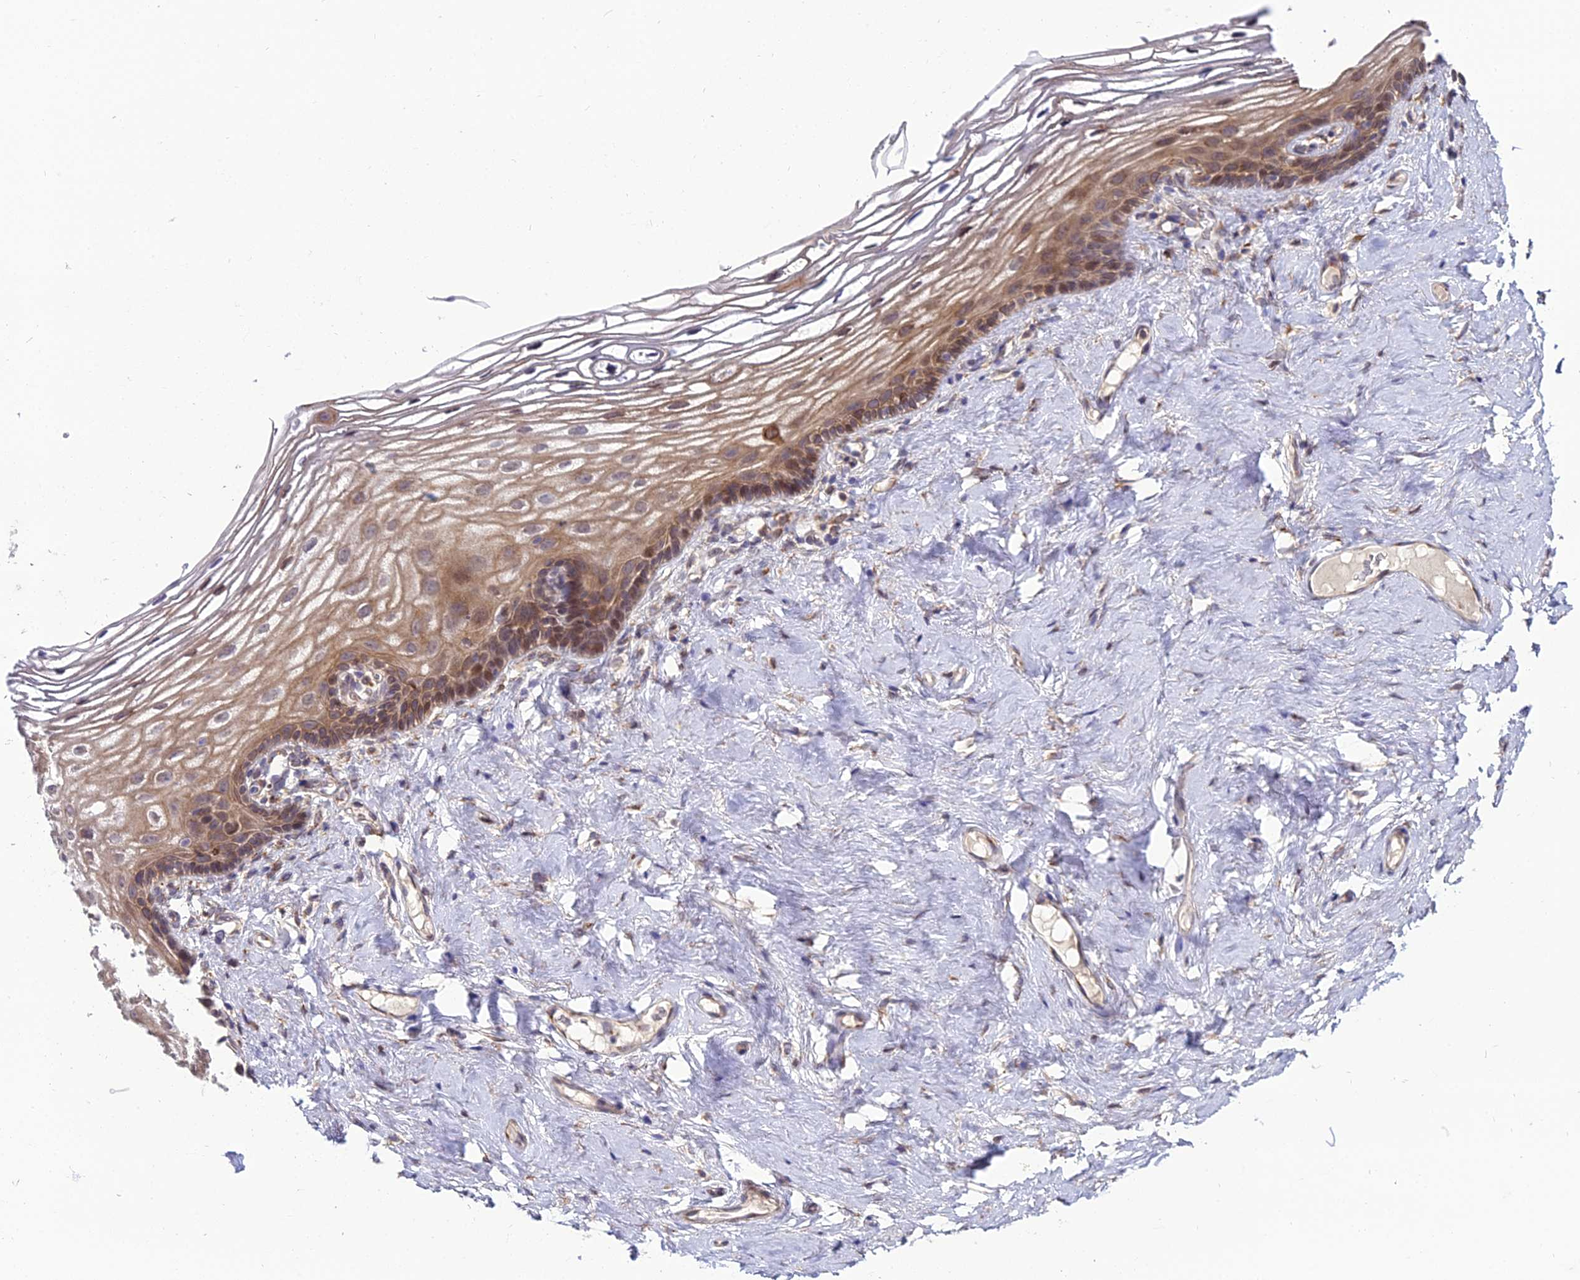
{"staining": {"intensity": "moderate", "quantity": "25%-75%", "location": "cytoplasmic/membranous"}, "tissue": "vagina", "cell_type": "Squamous epithelial cells", "image_type": "normal", "snomed": [{"axis": "morphology", "description": "Normal tissue, NOS"}, {"axis": "morphology", "description": "Adenocarcinoma, NOS"}, {"axis": "topography", "description": "Rectum"}, {"axis": "topography", "description": "Vagina"}], "caption": "DAB (3,3'-diaminobenzidine) immunohistochemical staining of benign vagina displays moderate cytoplasmic/membranous protein positivity in approximately 25%-75% of squamous epithelial cells.", "gene": "TROAP", "patient": {"sex": "female", "age": 71}}